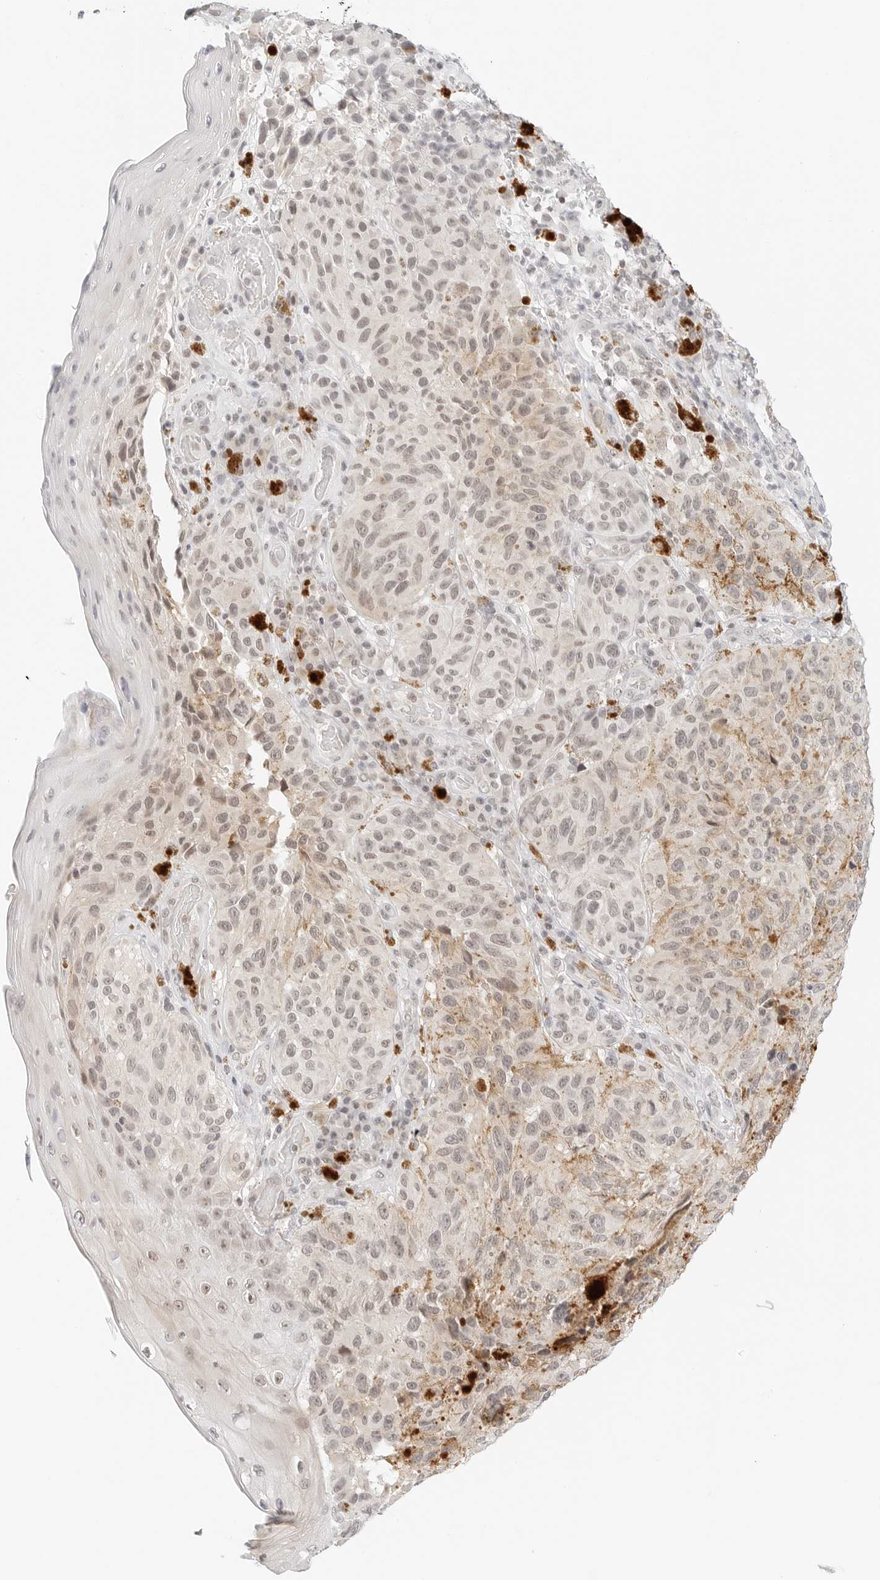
{"staining": {"intensity": "weak", "quantity": "<25%", "location": "nuclear"}, "tissue": "melanoma", "cell_type": "Tumor cells", "image_type": "cancer", "snomed": [{"axis": "morphology", "description": "Malignant melanoma, NOS"}, {"axis": "topography", "description": "Skin"}], "caption": "Tumor cells show no significant protein staining in malignant melanoma.", "gene": "NEO1", "patient": {"sex": "female", "age": 73}}